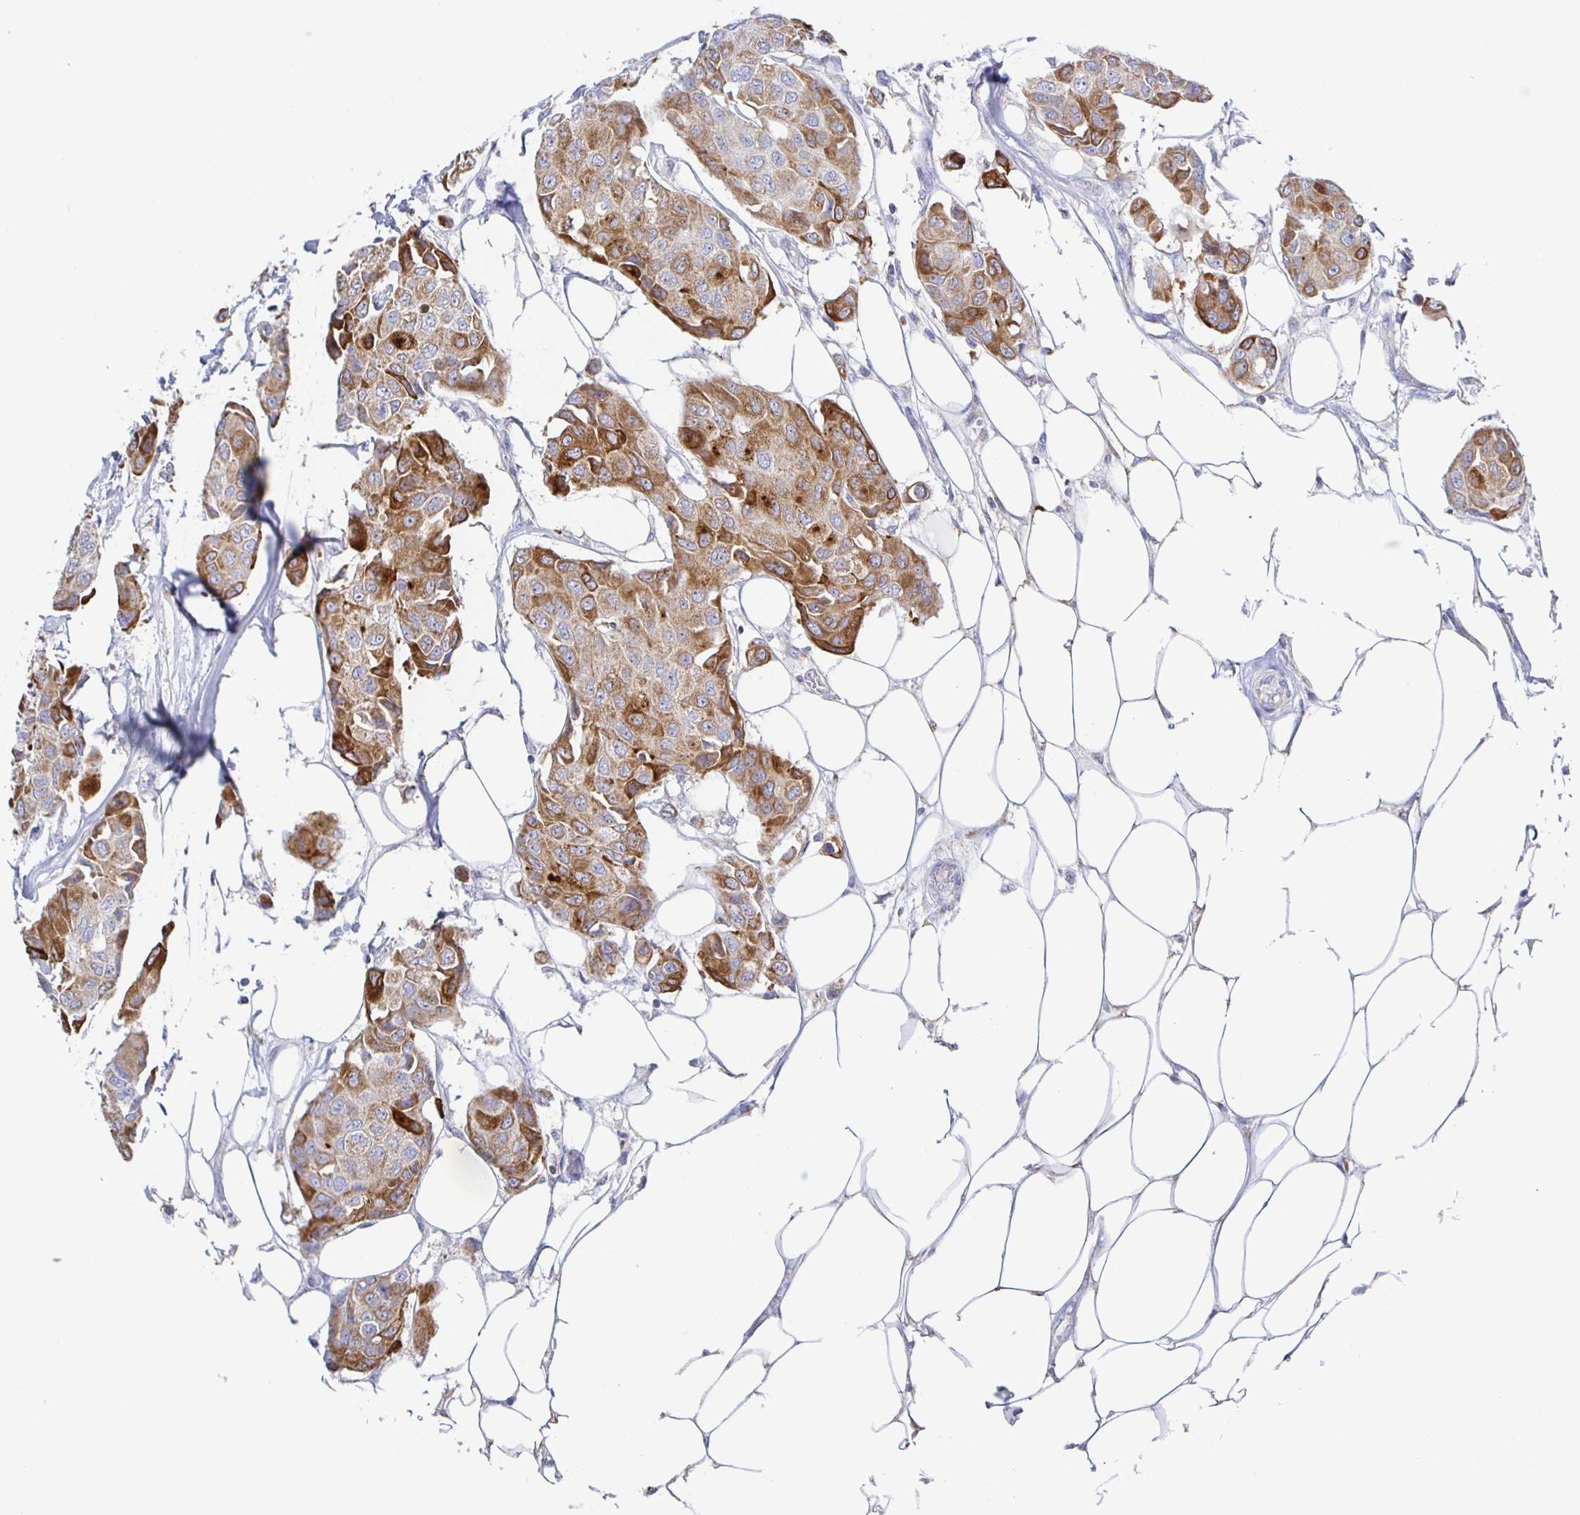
{"staining": {"intensity": "strong", "quantity": "<25%", "location": "cytoplasmic/membranous"}, "tissue": "breast cancer", "cell_type": "Tumor cells", "image_type": "cancer", "snomed": [{"axis": "morphology", "description": "Duct carcinoma"}, {"axis": "topography", "description": "Breast"}, {"axis": "topography", "description": "Lymph node"}], "caption": "DAB (3,3'-diaminobenzidine) immunohistochemical staining of human breast infiltrating ductal carcinoma exhibits strong cytoplasmic/membranous protein positivity in about <25% of tumor cells.", "gene": "SYNGR4", "patient": {"sex": "female", "age": 80}}